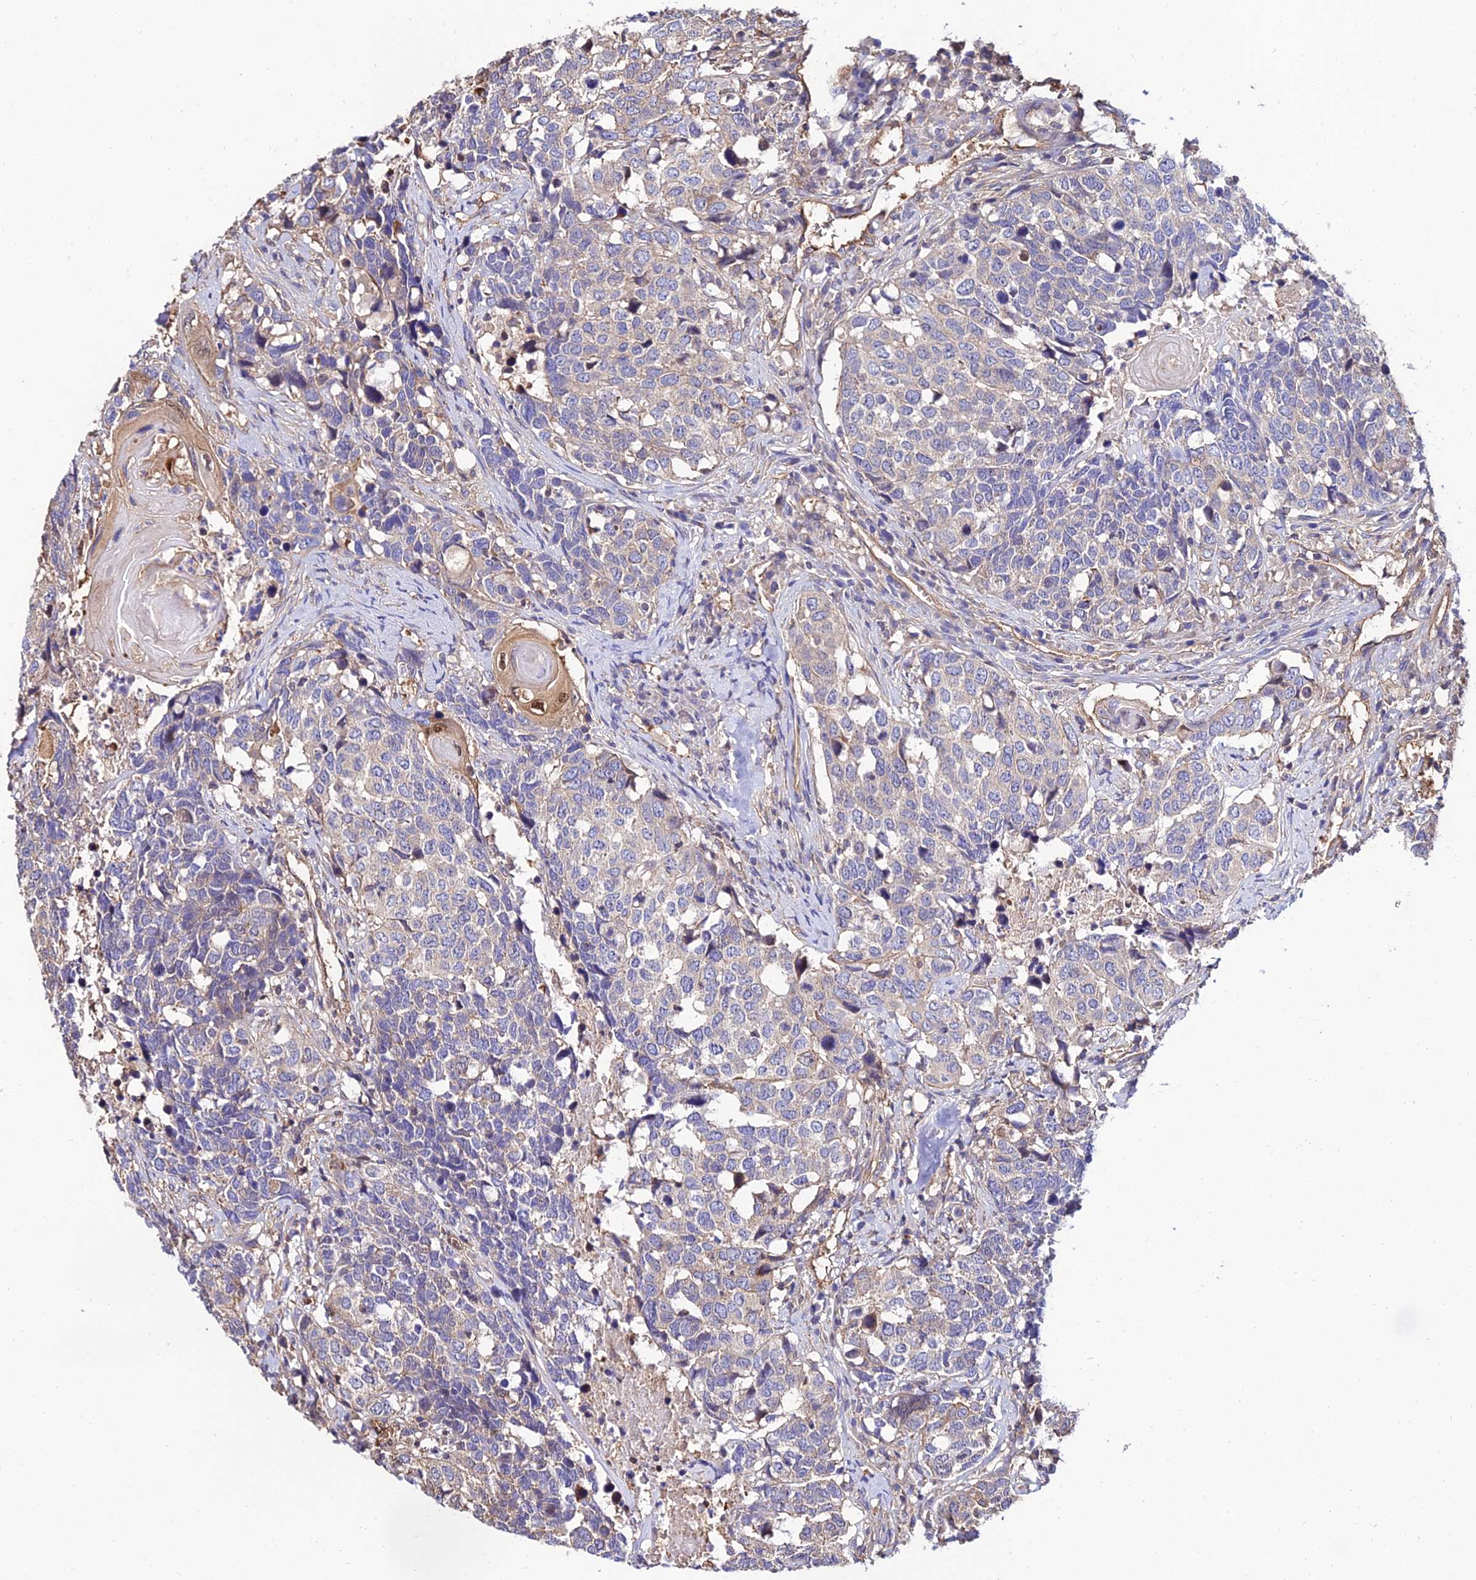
{"staining": {"intensity": "negative", "quantity": "none", "location": "none"}, "tissue": "head and neck cancer", "cell_type": "Tumor cells", "image_type": "cancer", "snomed": [{"axis": "morphology", "description": "Squamous cell carcinoma, NOS"}, {"axis": "topography", "description": "Head-Neck"}], "caption": "DAB immunohistochemical staining of head and neck cancer reveals no significant staining in tumor cells.", "gene": "CALM2", "patient": {"sex": "male", "age": 66}}